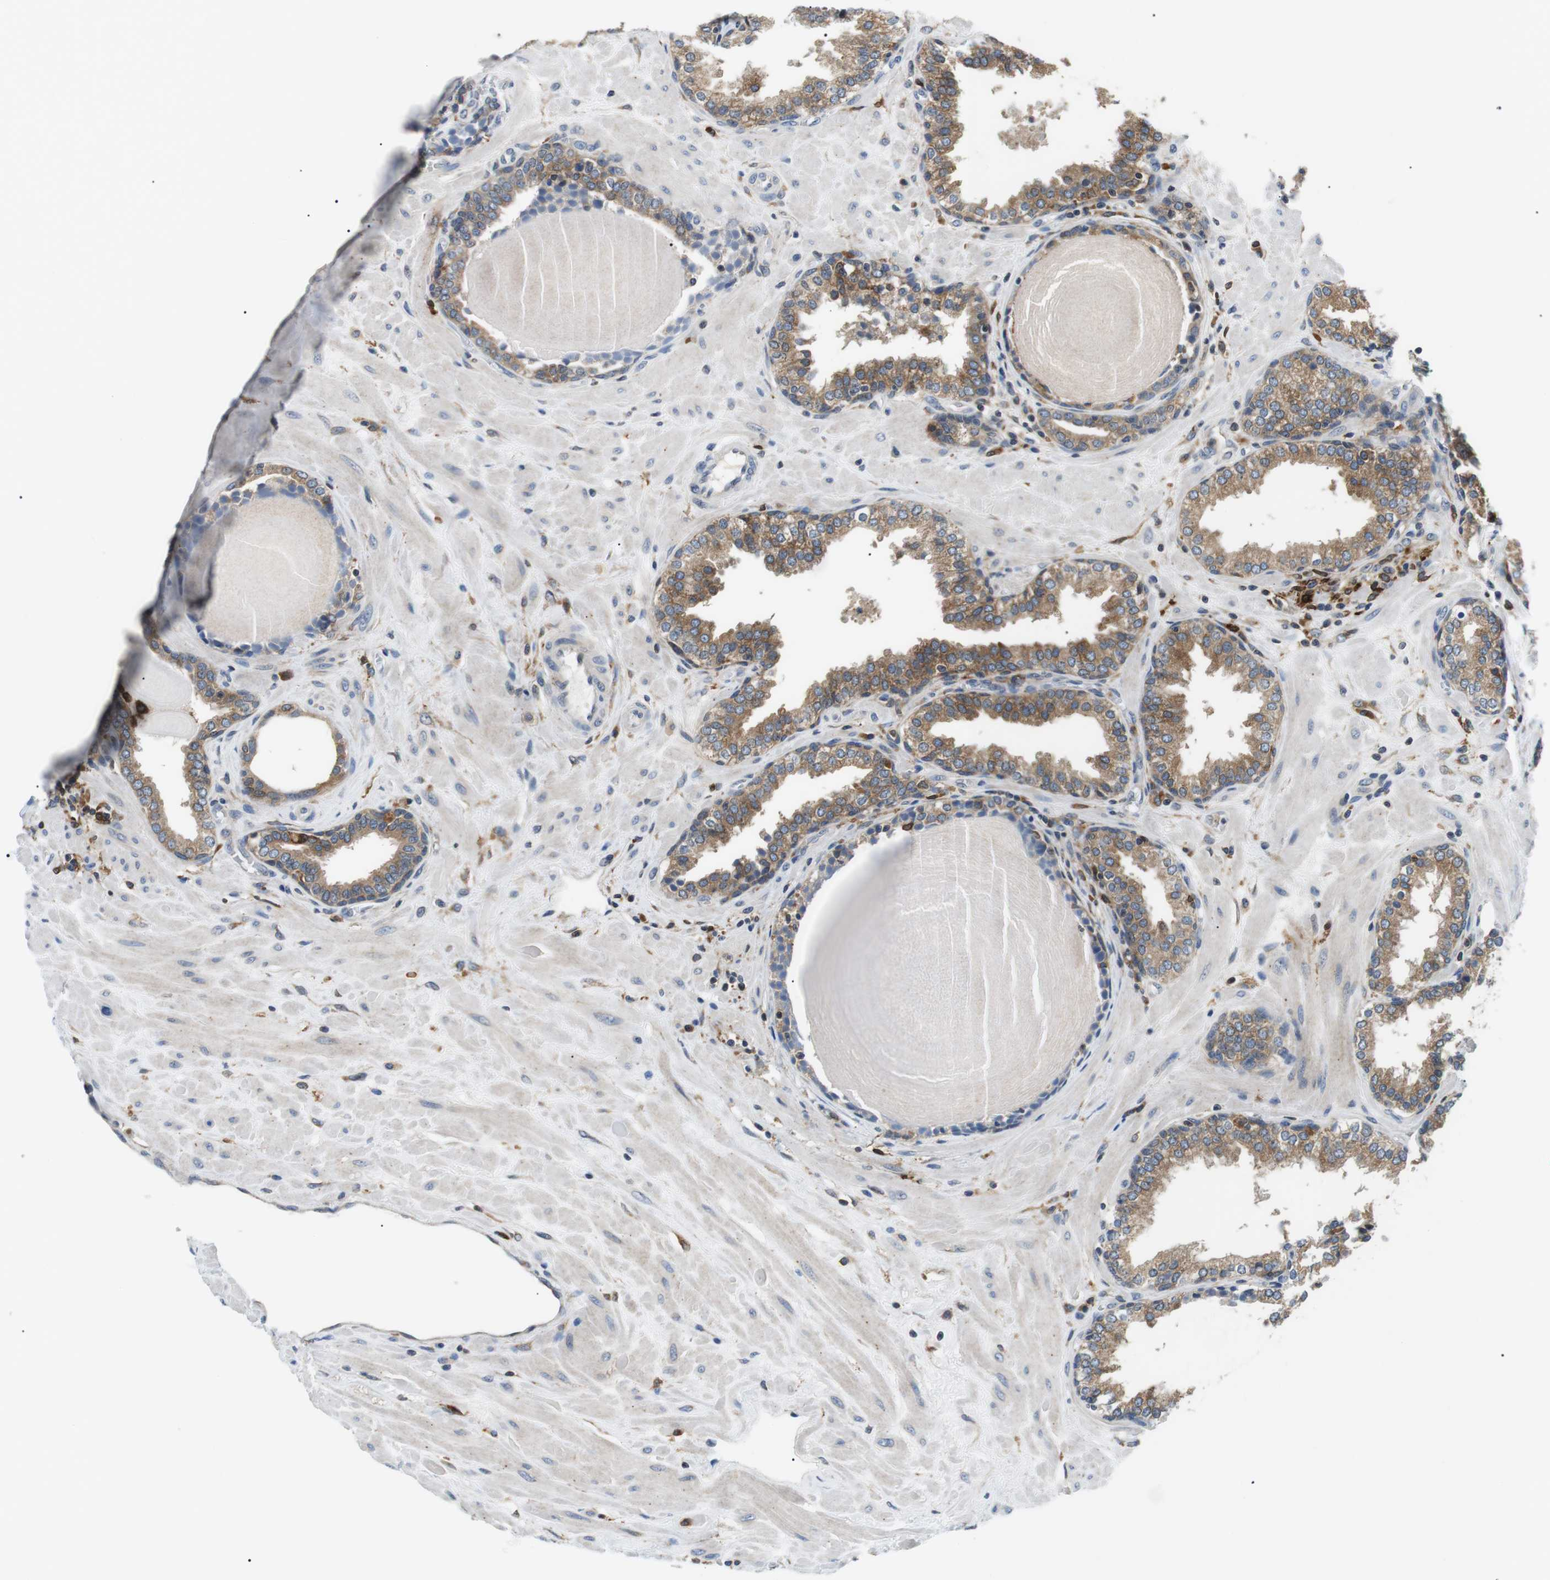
{"staining": {"intensity": "moderate", "quantity": ">75%", "location": "cytoplasmic/membranous"}, "tissue": "prostate", "cell_type": "Glandular cells", "image_type": "normal", "snomed": [{"axis": "morphology", "description": "Normal tissue, NOS"}, {"axis": "topography", "description": "Prostate"}], "caption": "Brown immunohistochemical staining in normal human prostate shows moderate cytoplasmic/membranous expression in approximately >75% of glandular cells.", "gene": "RAB9A", "patient": {"sex": "male", "age": 51}}